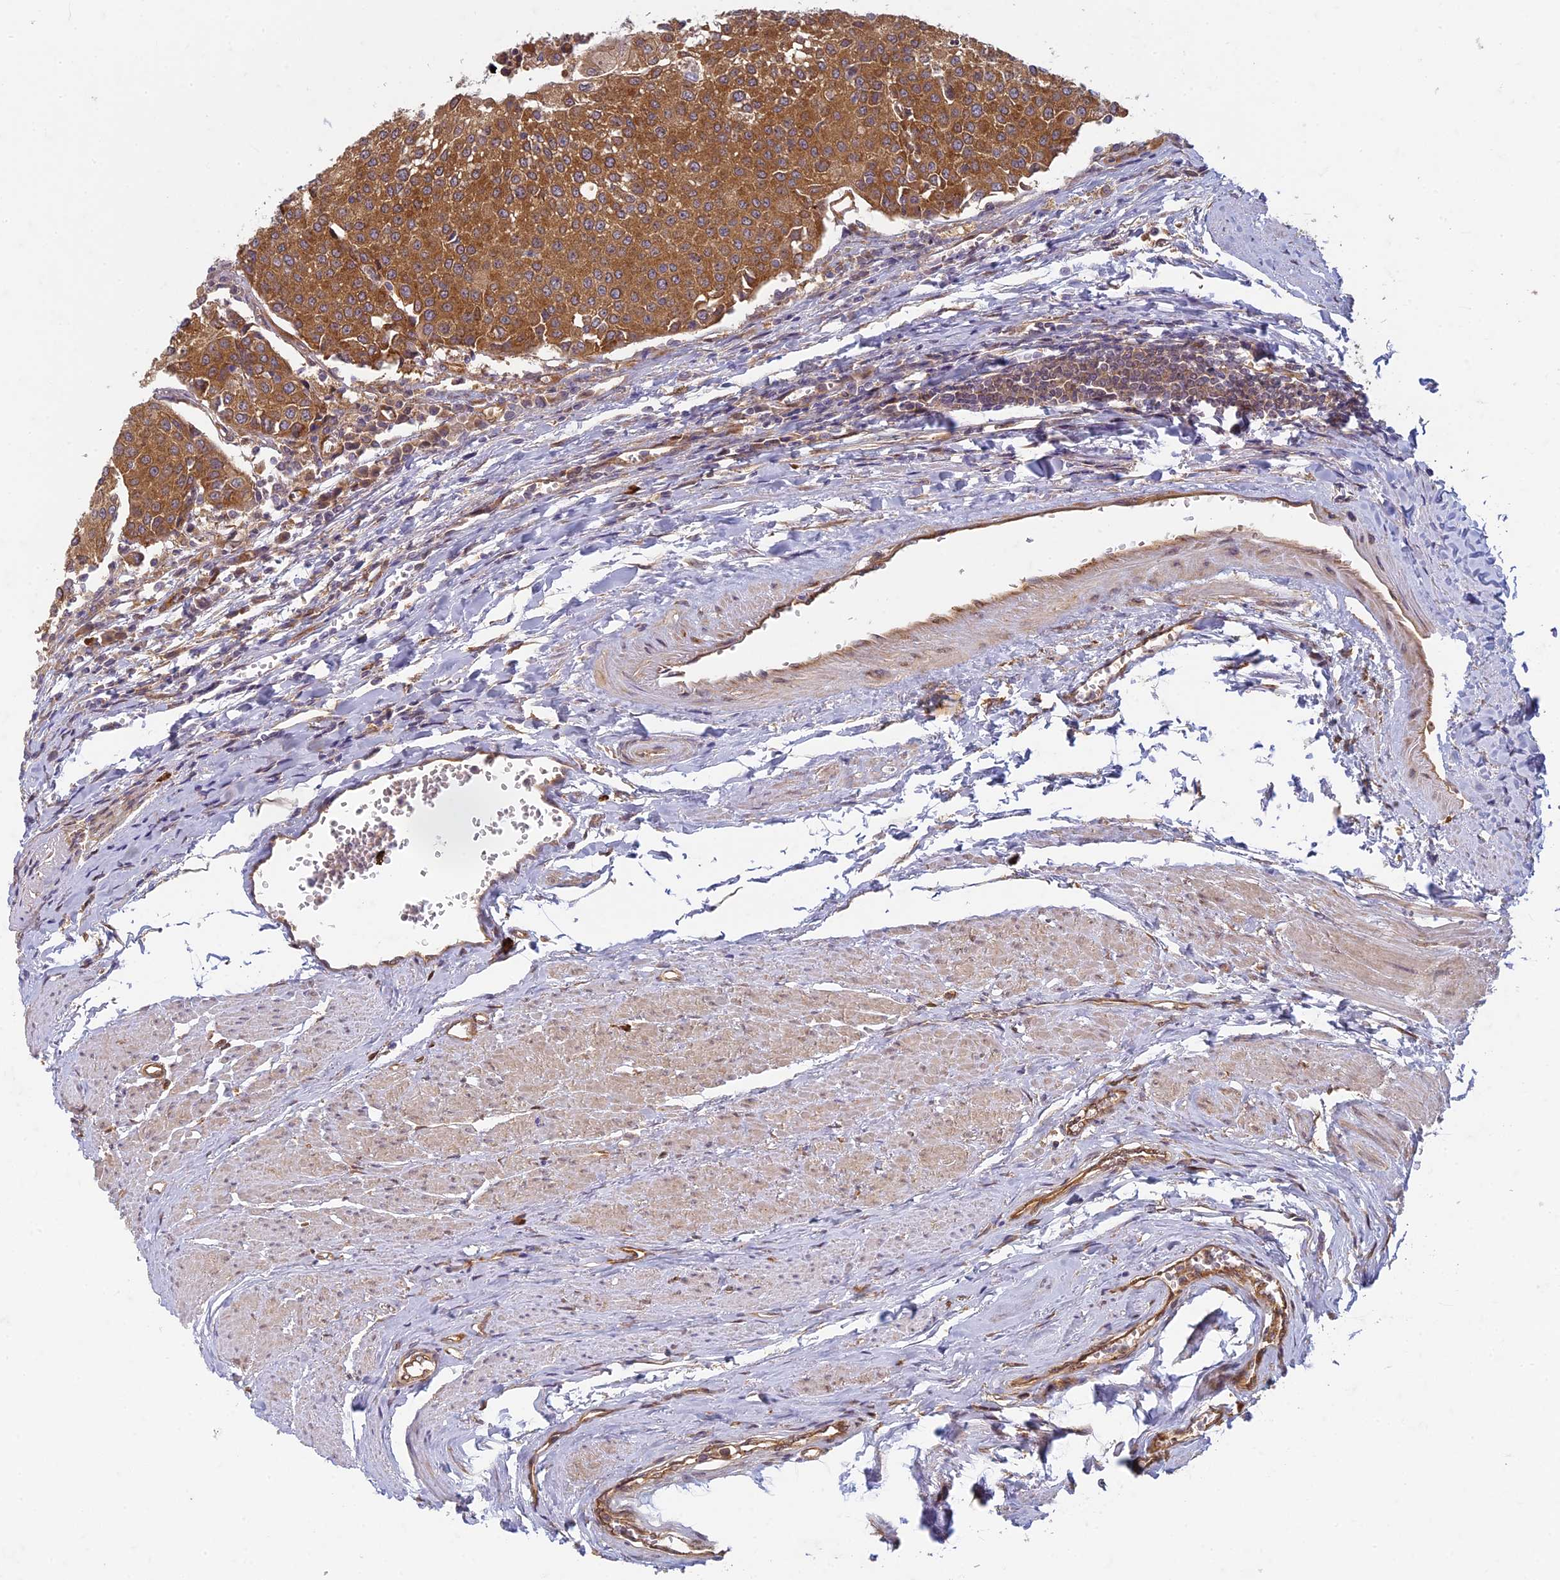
{"staining": {"intensity": "strong", "quantity": ">75%", "location": "cytoplasmic/membranous"}, "tissue": "urothelial cancer", "cell_type": "Tumor cells", "image_type": "cancer", "snomed": [{"axis": "morphology", "description": "Urothelial carcinoma, High grade"}, {"axis": "topography", "description": "Urinary bladder"}], "caption": "Approximately >75% of tumor cells in human high-grade urothelial carcinoma display strong cytoplasmic/membranous protein expression as visualized by brown immunohistochemical staining.", "gene": "TCF25", "patient": {"sex": "female", "age": 85}}